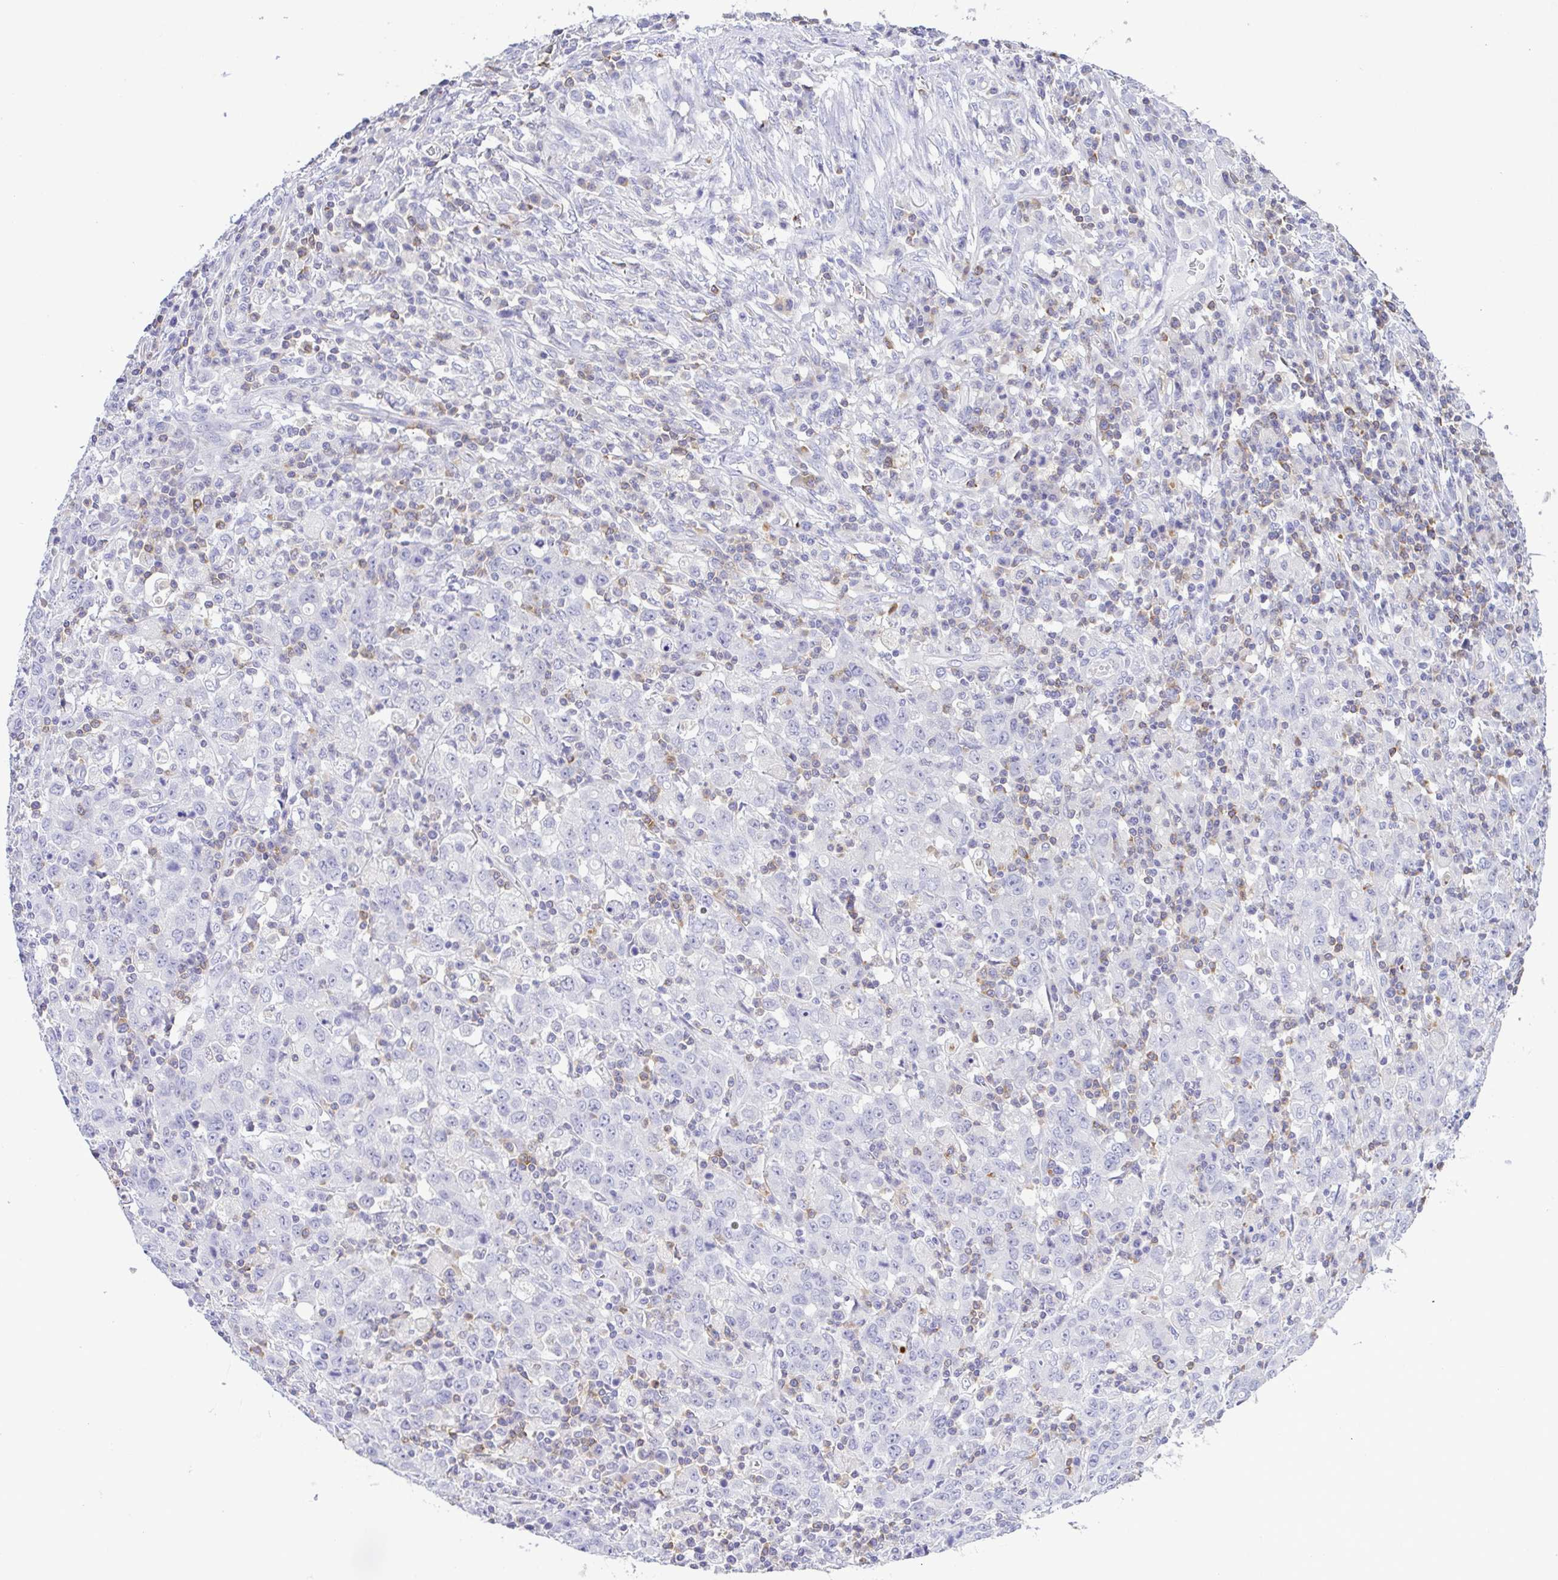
{"staining": {"intensity": "negative", "quantity": "none", "location": "none"}, "tissue": "stomach cancer", "cell_type": "Tumor cells", "image_type": "cancer", "snomed": [{"axis": "morphology", "description": "Adenocarcinoma, NOS"}, {"axis": "topography", "description": "Stomach, upper"}], "caption": "Immunohistochemistry photomicrograph of neoplastic tissue: adenocarcinoma (stomach) stained with DAB demonstrates no significant protein staining in tumor cells.", "gene": "PGLYRP1", "patient": {"sex": "male", "age": 69}}